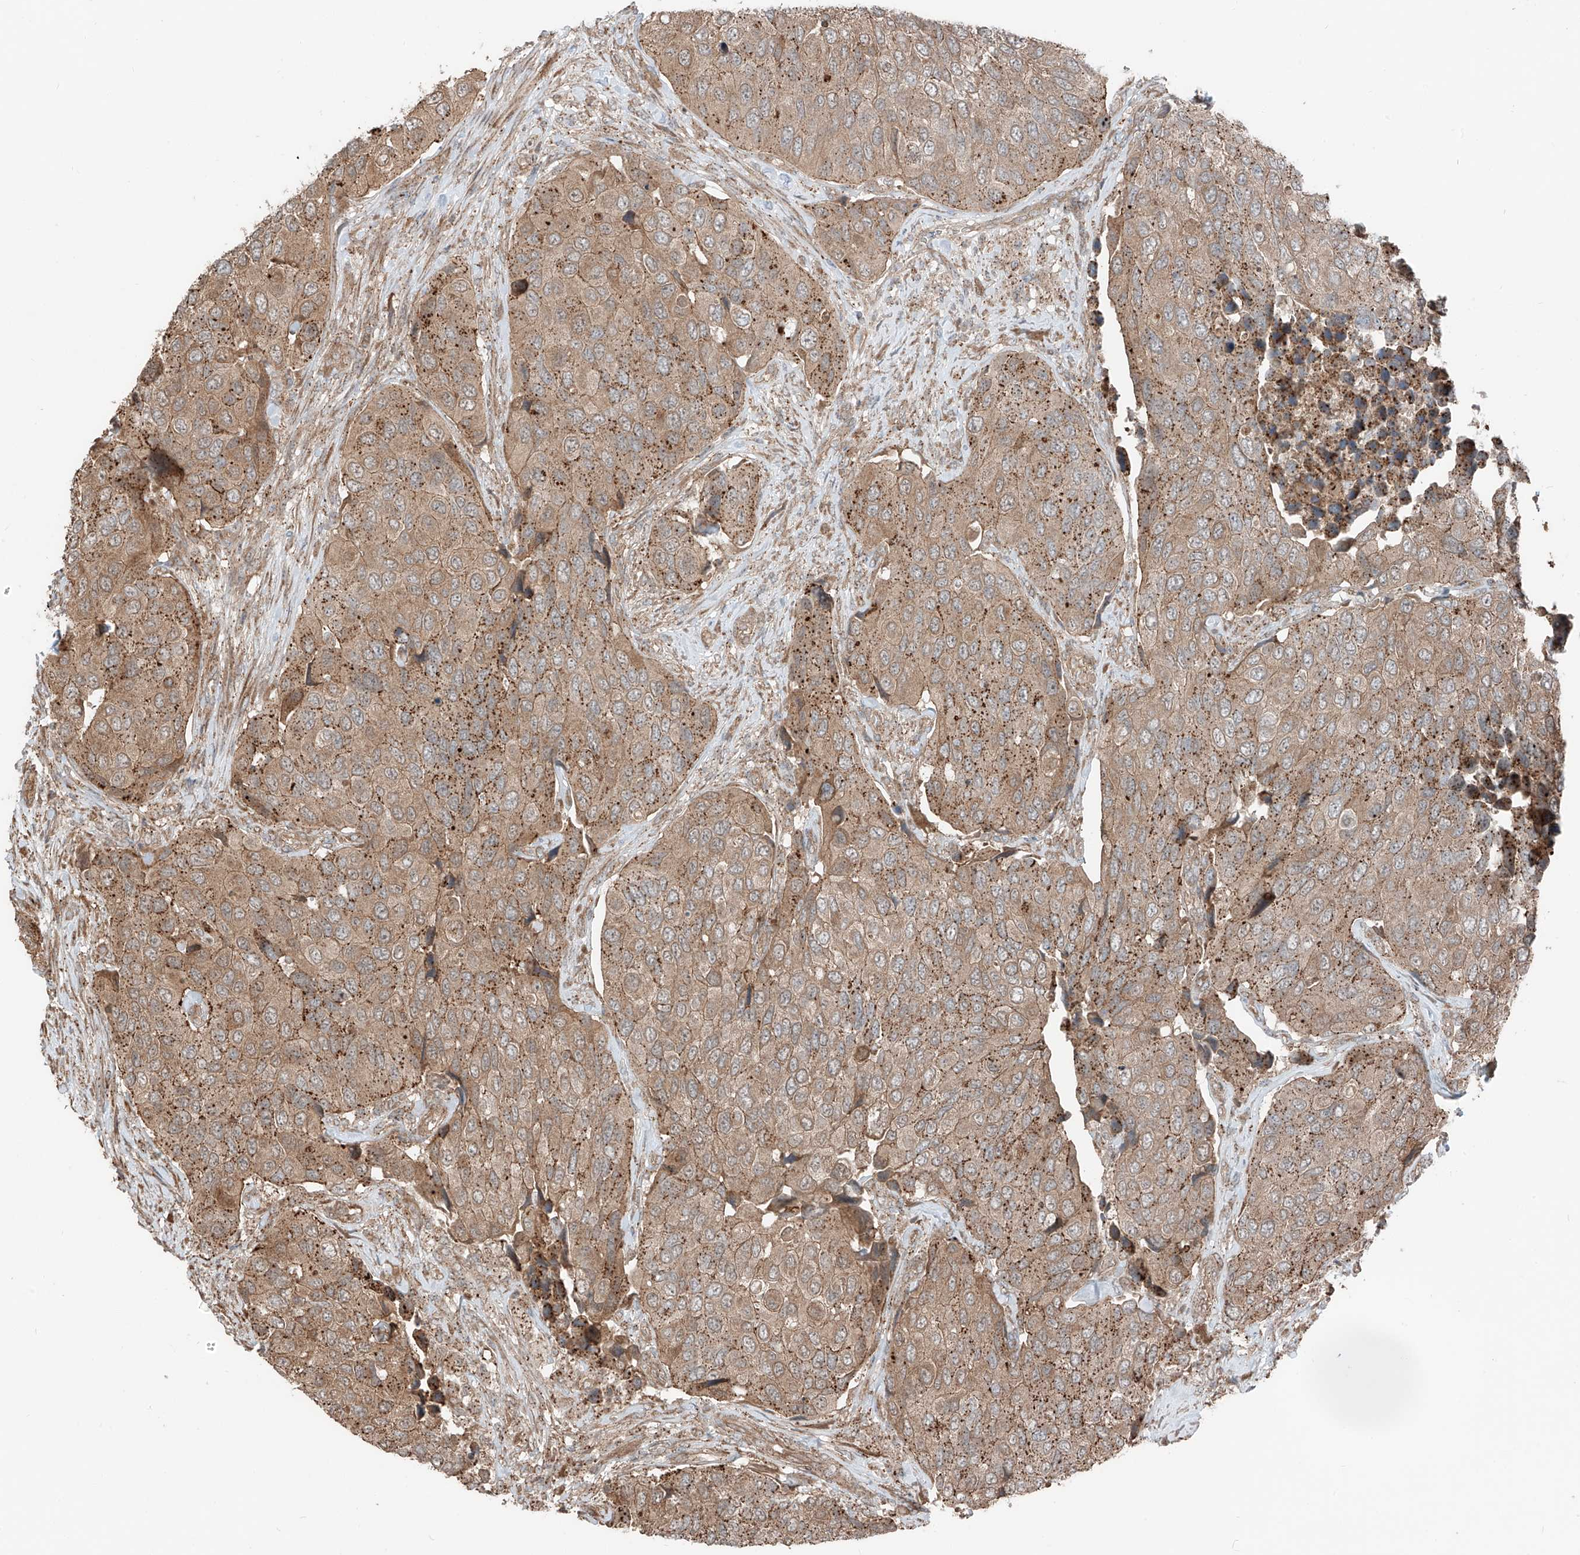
{"staining": {"intensity": "moderate", "quantity": ">75%", "location": "cytoplasmic/membranous"}, "tissue": "urothelial cancer", "cell_type": "Tumor cells", "image_type": "cancer", "snomed": [{"axis": "morphology", "description": "Urothelial carcinoma, High grade"}, {"axis": "topography", "description": "Urinary bladder"}], "caption": "Protein staining shows moderate cytoplasmic/membranous staining in approximately >75% of tumor cells in urothelial carcinoma (high-grade).", "gene": "CEP162", "patient": {"sex": "male", "age": 74}}